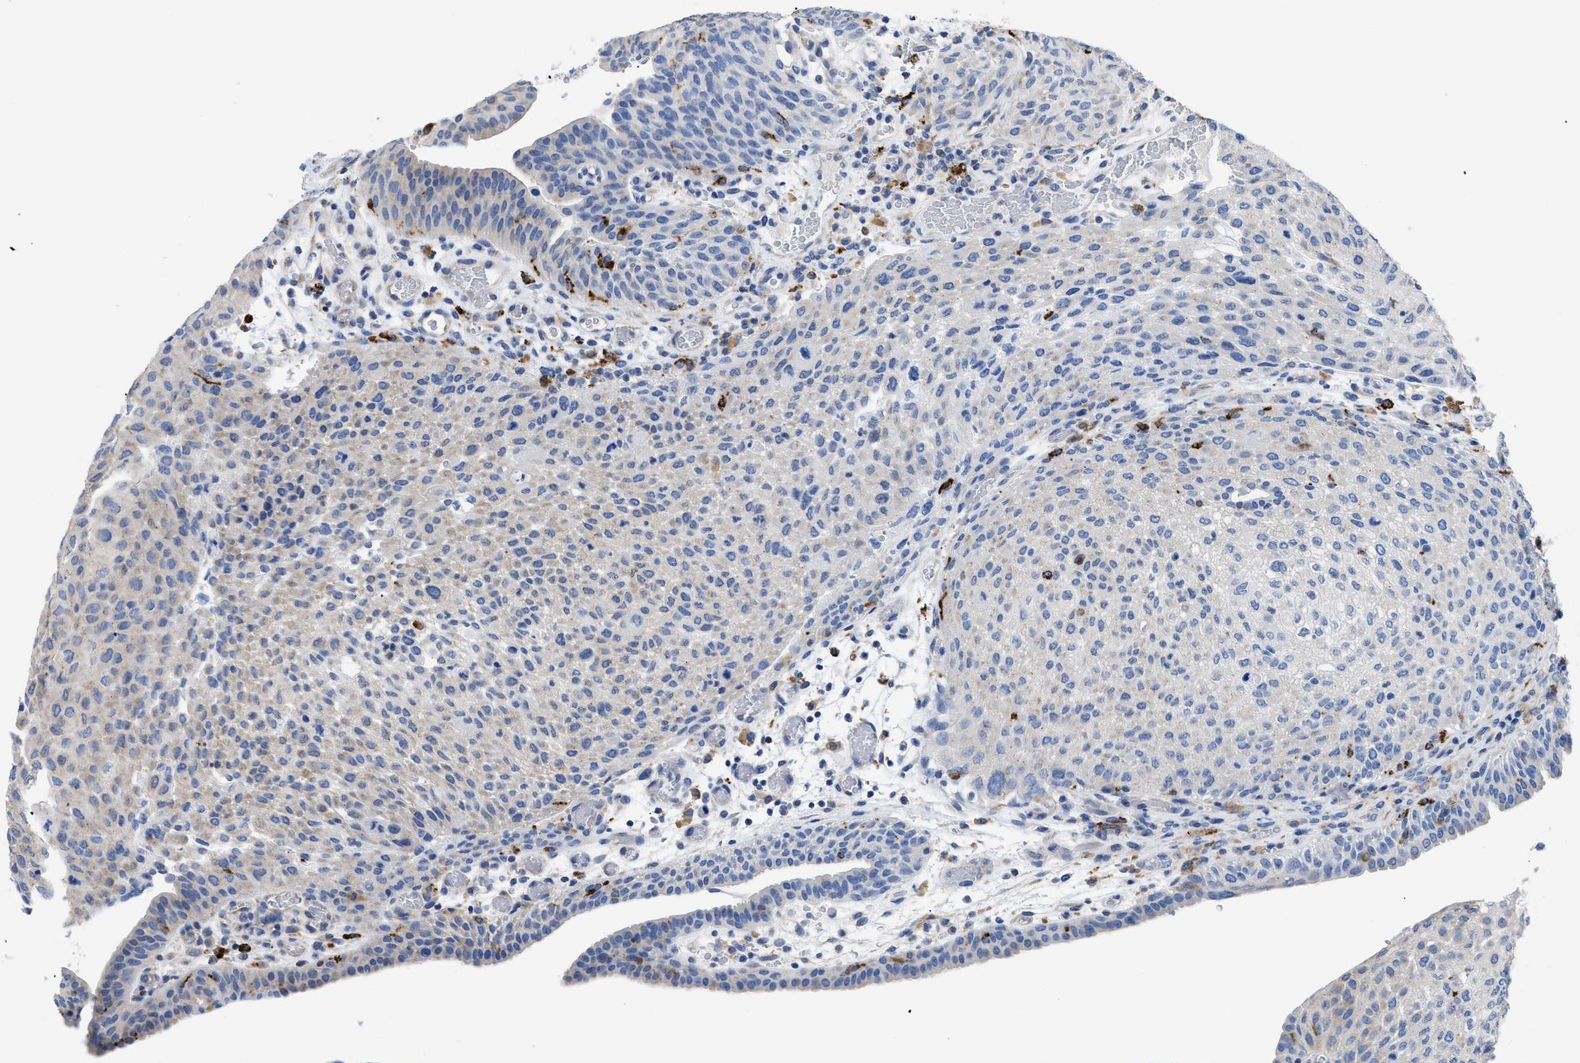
{"staining": {"intensity": "weak", "quantity": "<25%", "location": "cytoplasmic/membranous"}, "tissue": "urothelial cancer", "cell_type": "Tumor cells", "image_type": "cancer", "snomed": [{"axis": "morphology", "description": "Urothelial carcinoma, Low grade"}, {"axis": "morphology", "description": "Urothelial carcinoma, High grade"}, {"axis": "topography", "description": "Urinary bladder"}], "caption": "Low-grade urothelial carcinoma was stained to show a protein in brown. There is no significant staining in tumor cells. (IHC, brightfield microscopy, high magnification).", "gene": "HLA-DPA1", "patient": {"sex": "male", "age": 35}}